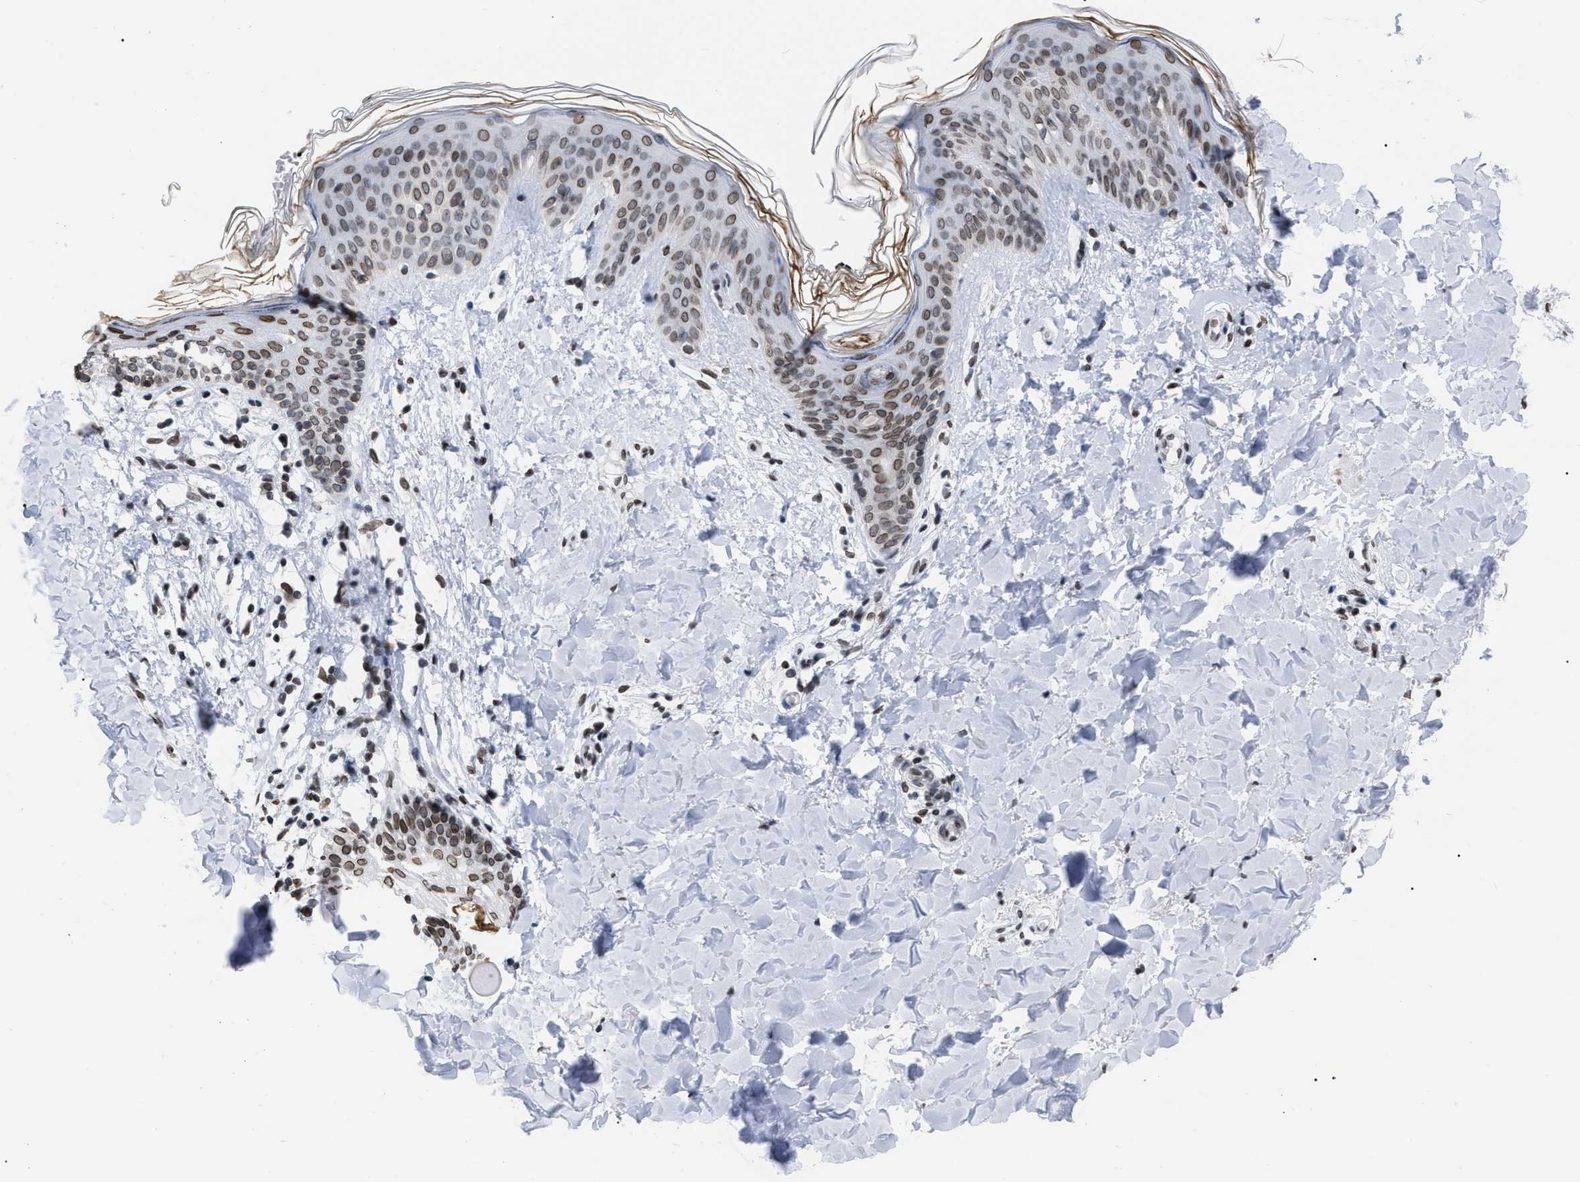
{"staining": {"intensity": "weak", "quantity": ">75%", "location": "cytoplasmic/membranous"}, "tissue": "skin", "cell_type": "Fibroblasts", "image_type": "normal", "snomed": [{"axis": "morphology", "description": "Normal tissue, NOS"}, {"axis": "topography", "description": "Skin"}], "caption": "Immunohistochemistry (IHC) image of normal skin stained for a protein (brown), which displays low levels of weak cytoplasmic/membranous expression in about >75% of fibroblasts.", "gene": "TPR", "patient": {"sex": "female", "age": 17}}